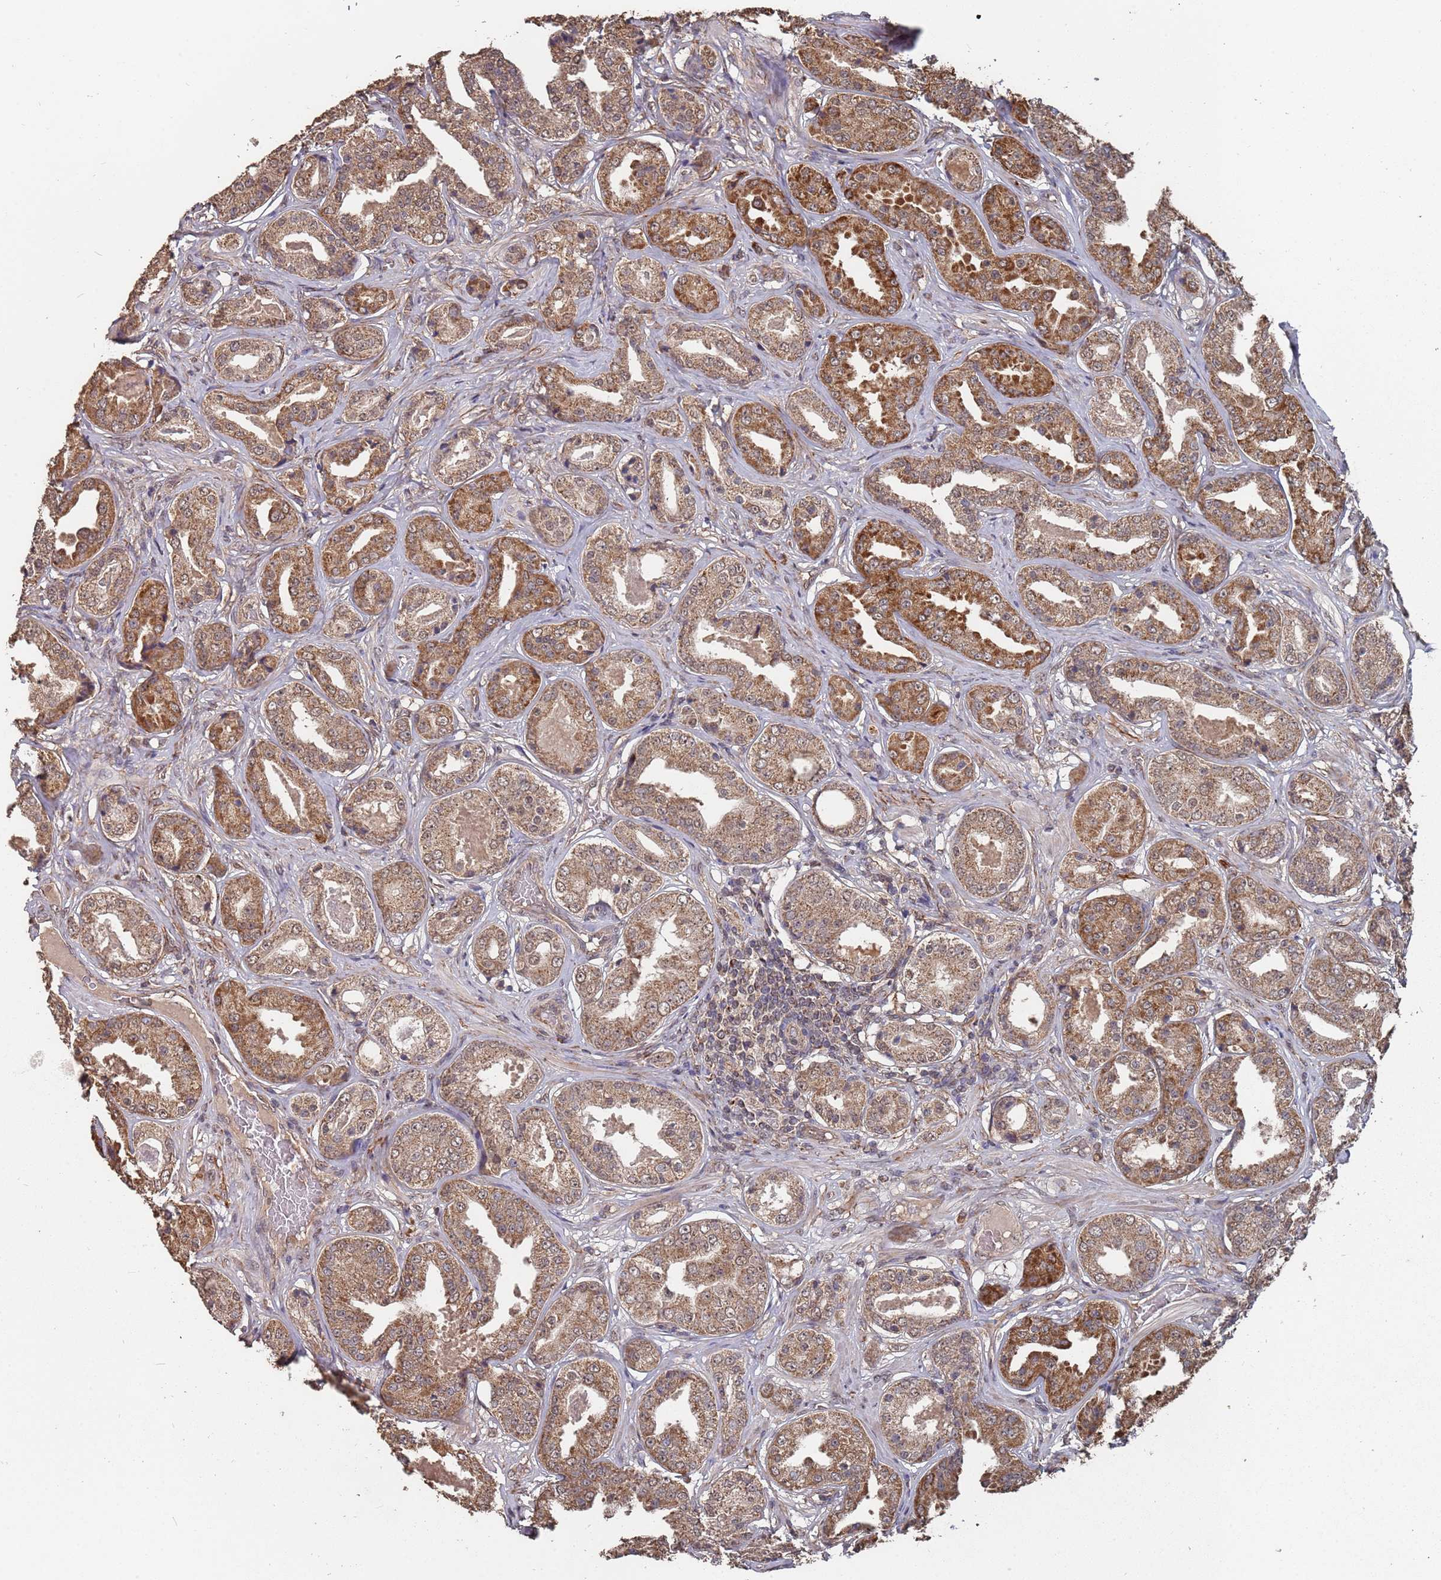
{"staining": {"intensity": "moderate", "quantity": ">75%", "location": "cytoplasmic/membranous"}, "tissue": "prostate cancer", "cell_type": "Tumor cells", "image_type": "cancer", "snomed": [{"axis": "morphology", "description": "Adenocarcinoma, High grade"}, {"axis": "topography", "description": "Prostate"}], "caption": "A histopathology image showing moderate cytoplasmic/membranous staining in approximately >75% of tumor cells in prostate high-grade adenocarcinoma, as visualized by brown immunohistochemical staining.", "gene": "PRORP", "patient": {"sex": "male", "age": 63}}